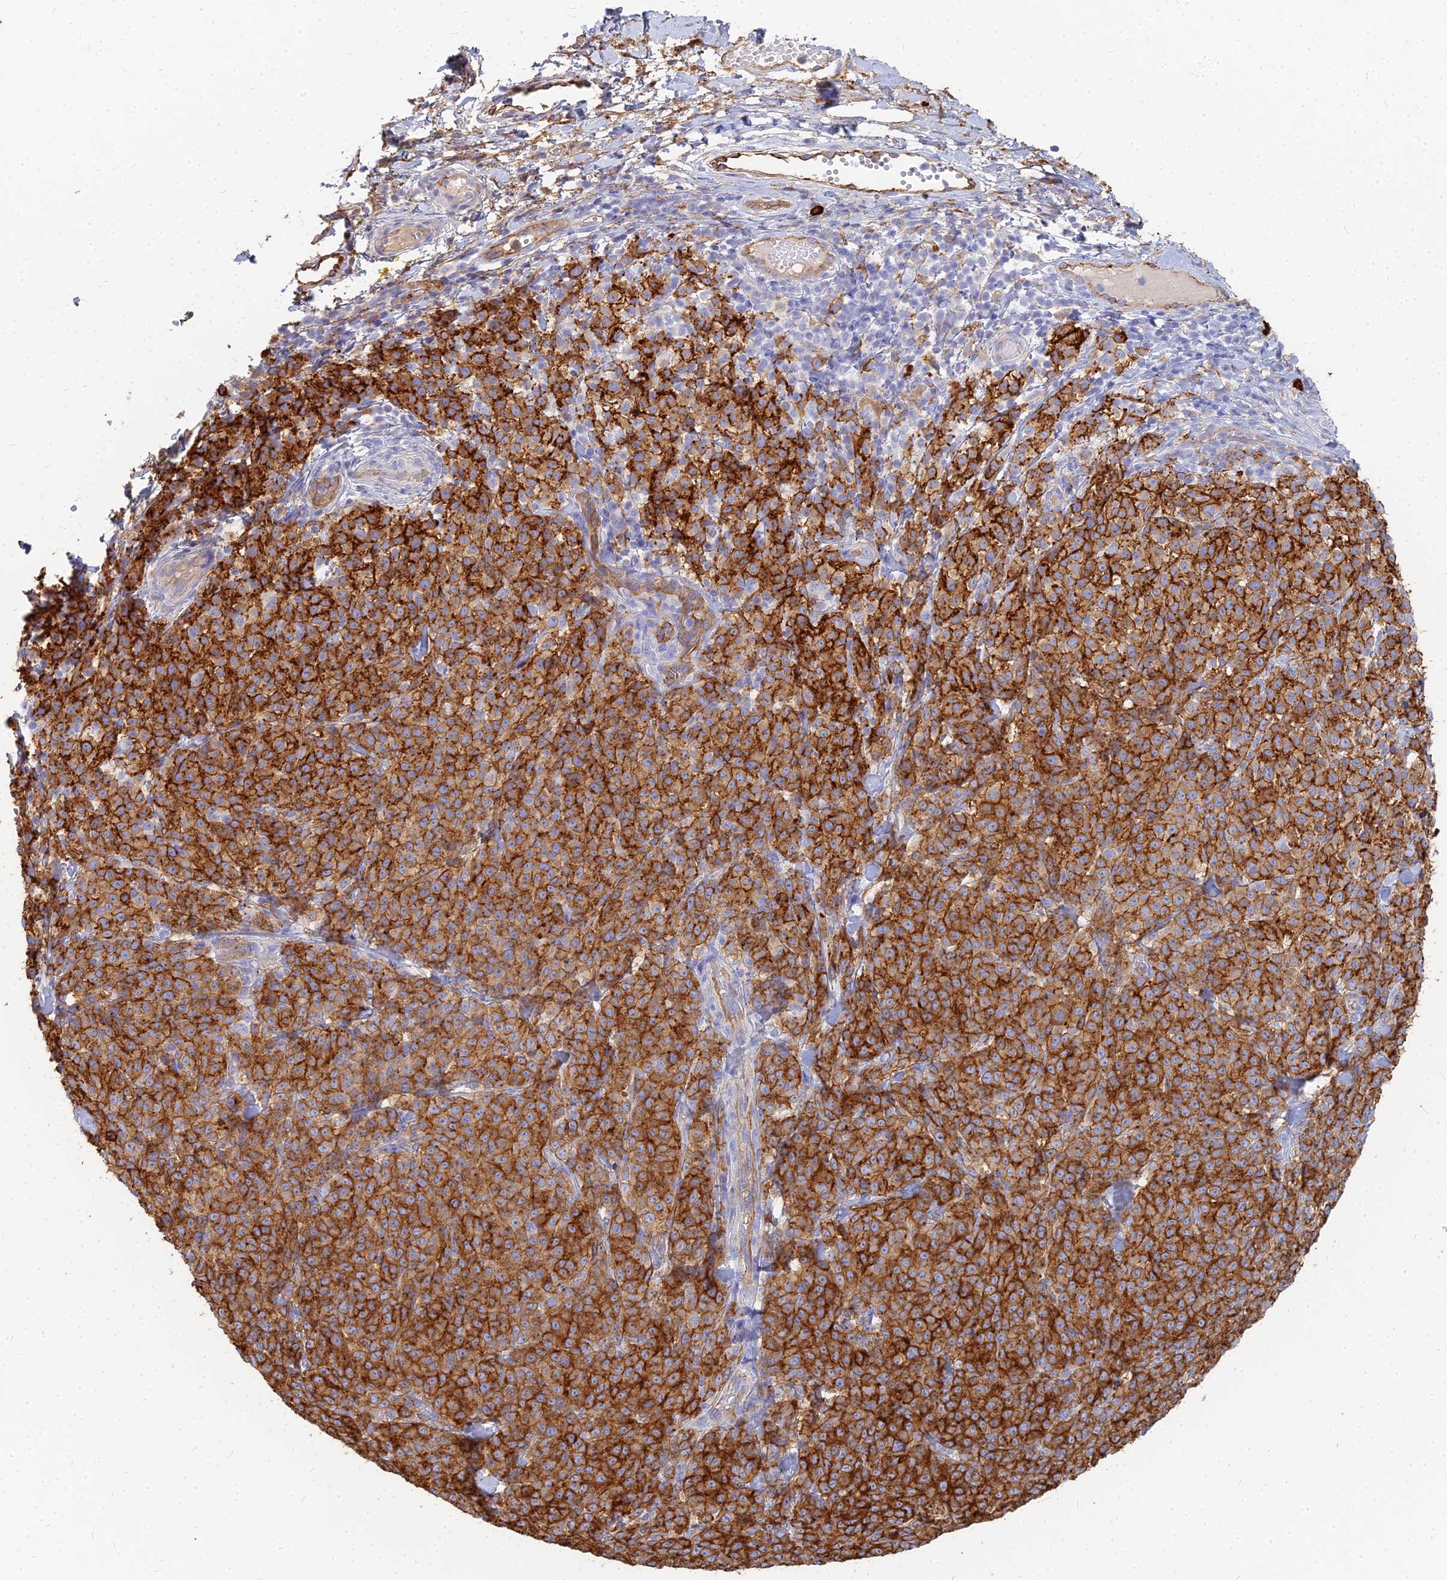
{"staining": {"intensity": "strong", "quantity": ">75%", "location": "cytoplasmic/membranous"}, "tissue": "melanoma", "cell_type": "Tumor cells", "image_type": "cancer", "snomed": [{"axis": "morphology", "description": "Normal tissue, NOS"}, {"axis": "morphology", "description": "Malignant melanoma, NOS"}, {"axis": "topography", "description": "Skin"}], "caption": "Strong cytoplasmic/membranous positivity is present in approximately >75% of tumor cells in melanoma.", "gene": "VAT1", "patient": {"sex": "female", "age": 34}}